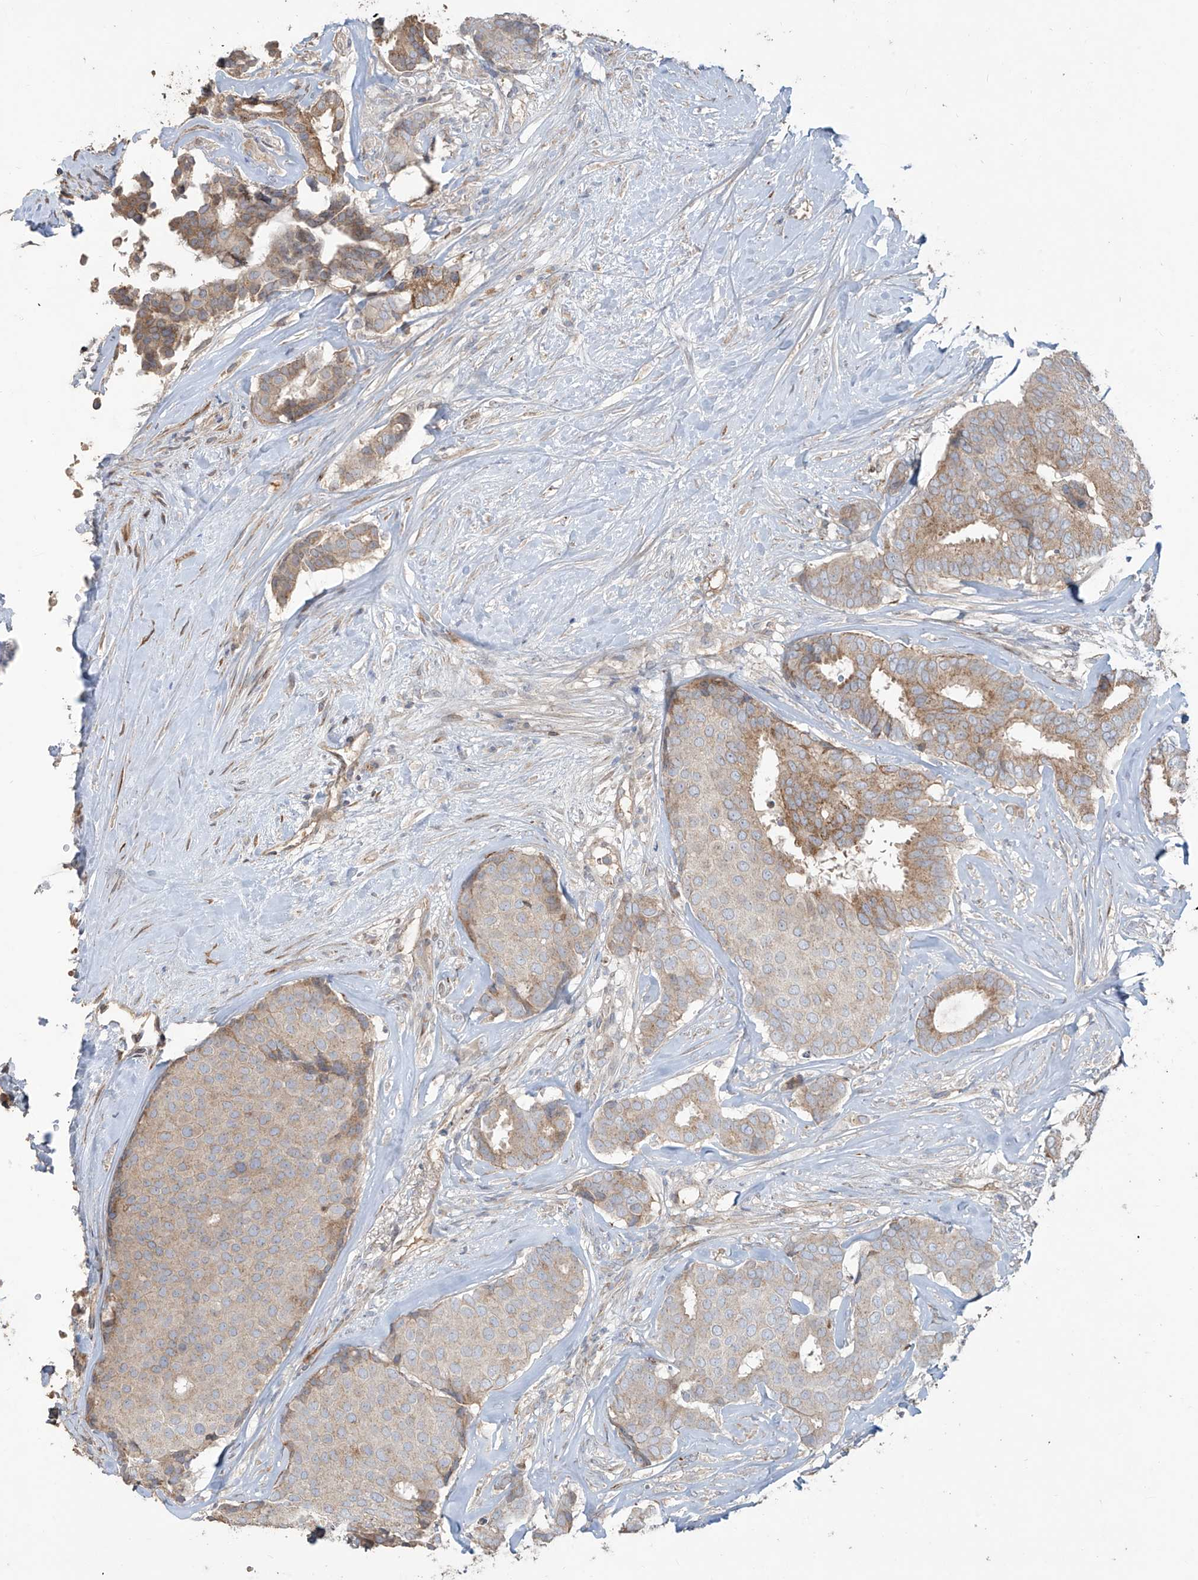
{"staining": {"intensity": "weak", "quantity": "25%-75%", "location": "cytoplasmic/membranous"}, "tissue": "breast cancer", "cell_type": "Tumor cells", "image_type": "cancer", "snomed": [{"axis": "morphology", "description": "Duct carcinoma"}, {"axis": "topography", "description": "Breast"}], "caption": "An IHC histopathology image of neoplastic tissue is shown. Protein staining in brown shows weak cytoplasmic/membranous positivity in breast cancer within tumor cells.", "gene": "ABTB1", "patient": {"sex": "female", "age": 75}}